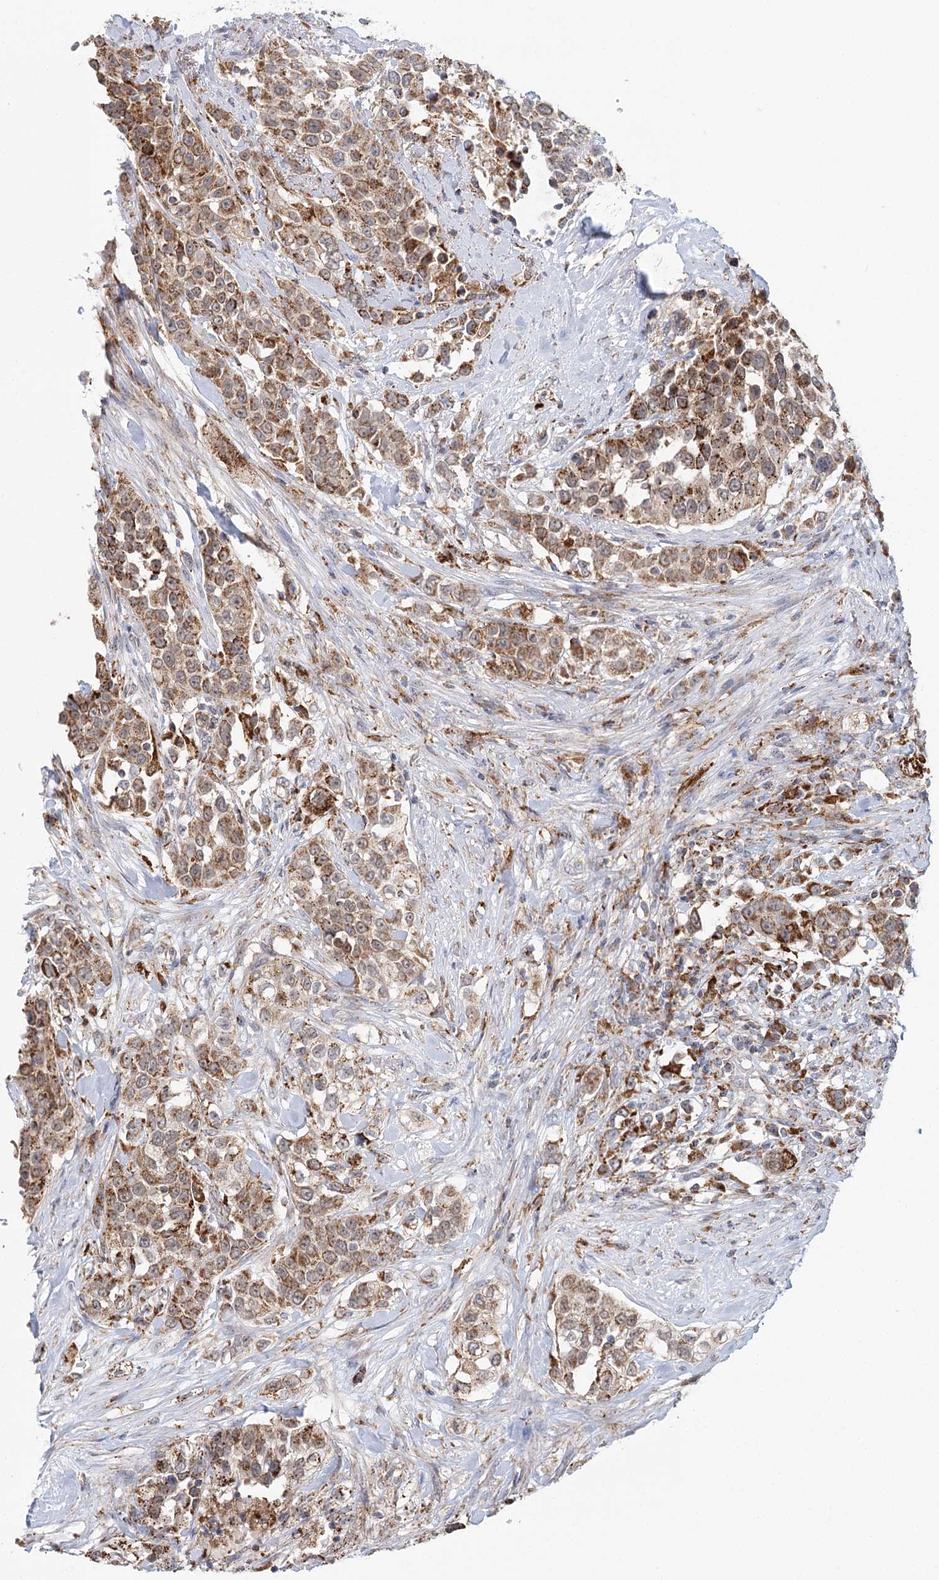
{"staining": {"intensity": "moderate", "quantity": ">75%", "location": "cytoplasmic/membranous"}, "tissue": "urothelial cancer", "cell_type": "Tumor cells", "image_type": "cancer", "snomed": [{"axis": "morphology", "description": "Urothelial carcinoma, High grade"}, {"axis": "topography", "description": "Urinary bladder"}], "caption": "High-grade urothelial carcinoma was stained to show a protein in brown. There is medium levels of moderate cytoplasmic/membranous positivity in approximately >75% of tumor cells.", "gene": "TAS1R1", "patient": {"sex": "female", "age": 80}}